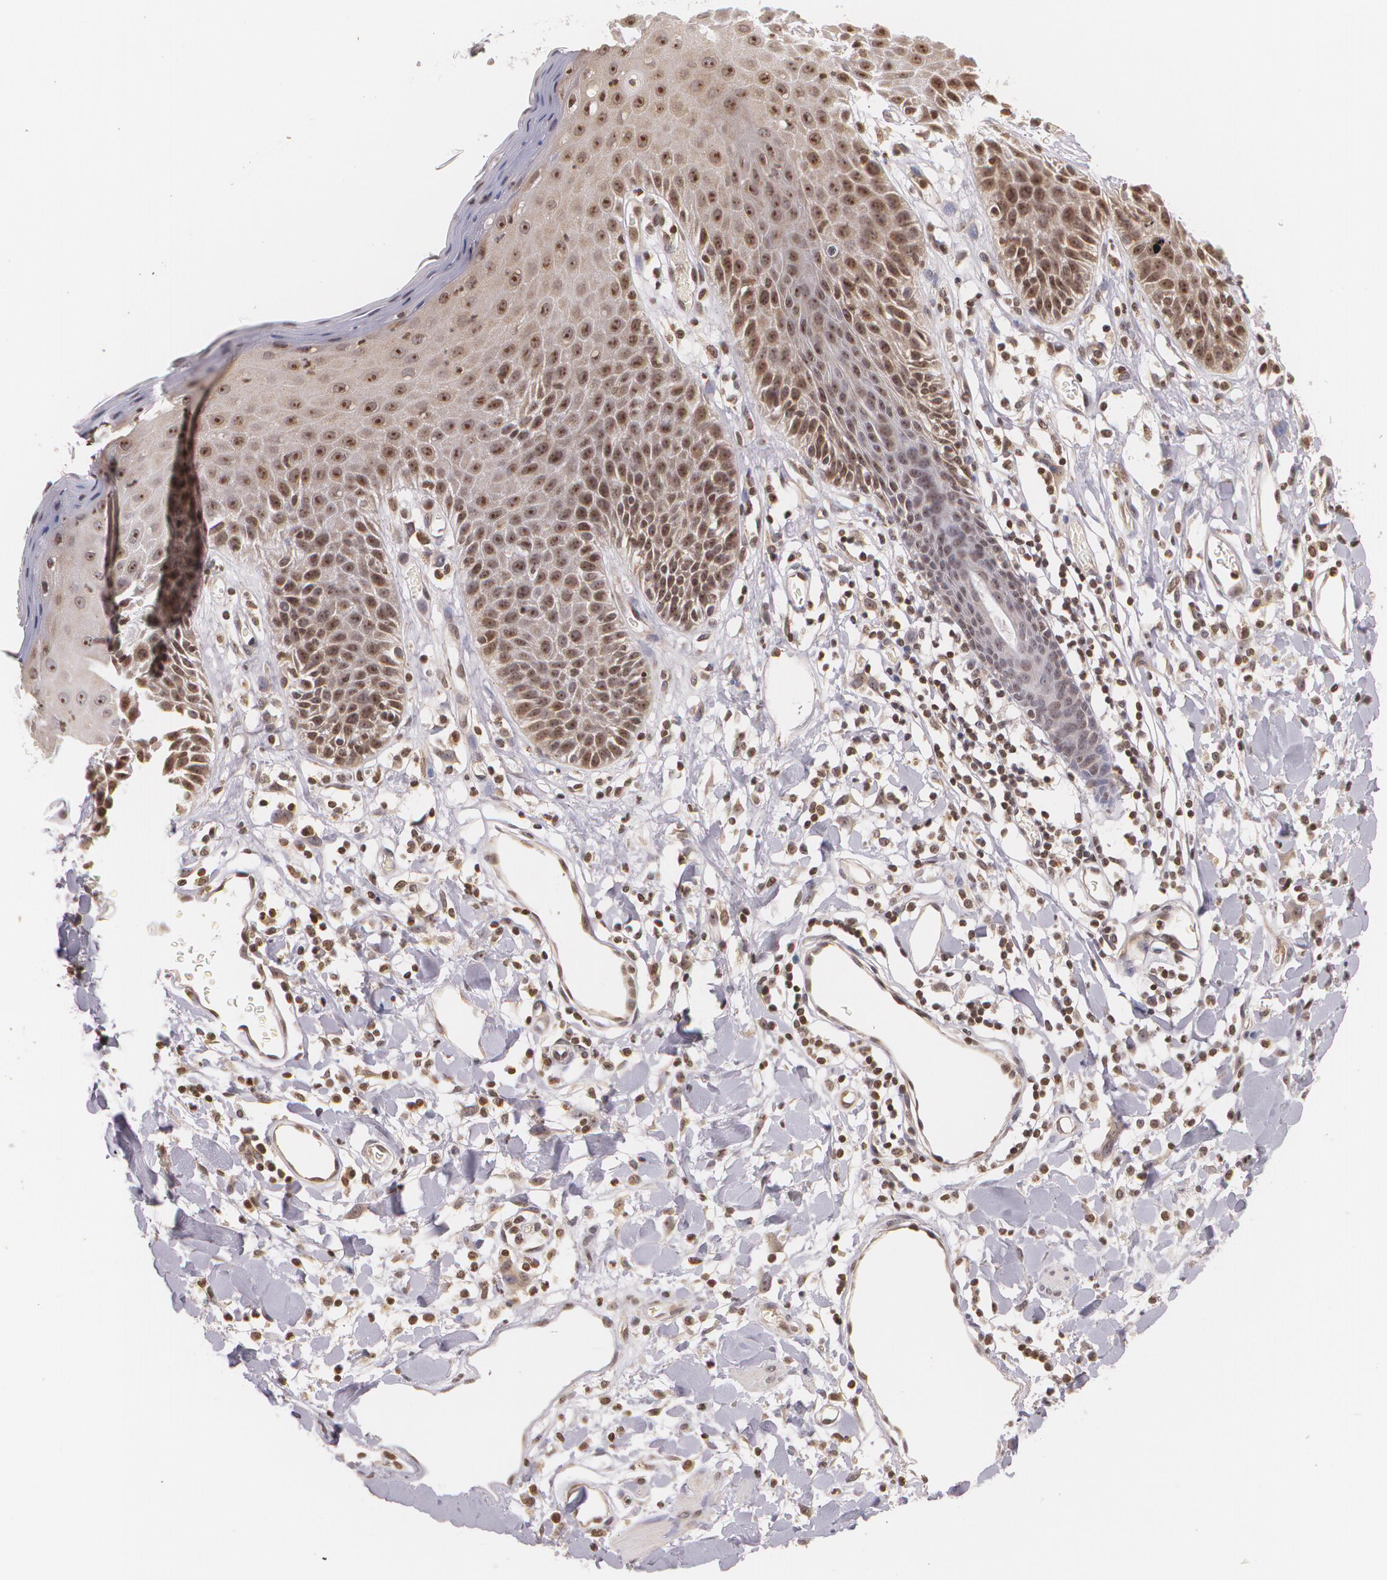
{"staining": {"intensity": "moderate", "quantity": ">75%", "location": "cytoplasmic/membranous,nuclear"}, "tissue": "skin", "cell_type": "Epidermal cells", "image_type": "normal", "snomed": [{"axis": "morphology", "description": "Normal tissue, NOS"}, {"axis": "topography", "description": "Vulva"}, {"axis": "topography", "description": "Peripheral nerve tissue"}], "caption": "Protein staining of benign skin reveals moderate cytoplasmic/membranous,nuclear positivity in approximately >75% of epidermal cells.", "gene": "VAV3", "patient": {"sex": "female", "age": 68}}